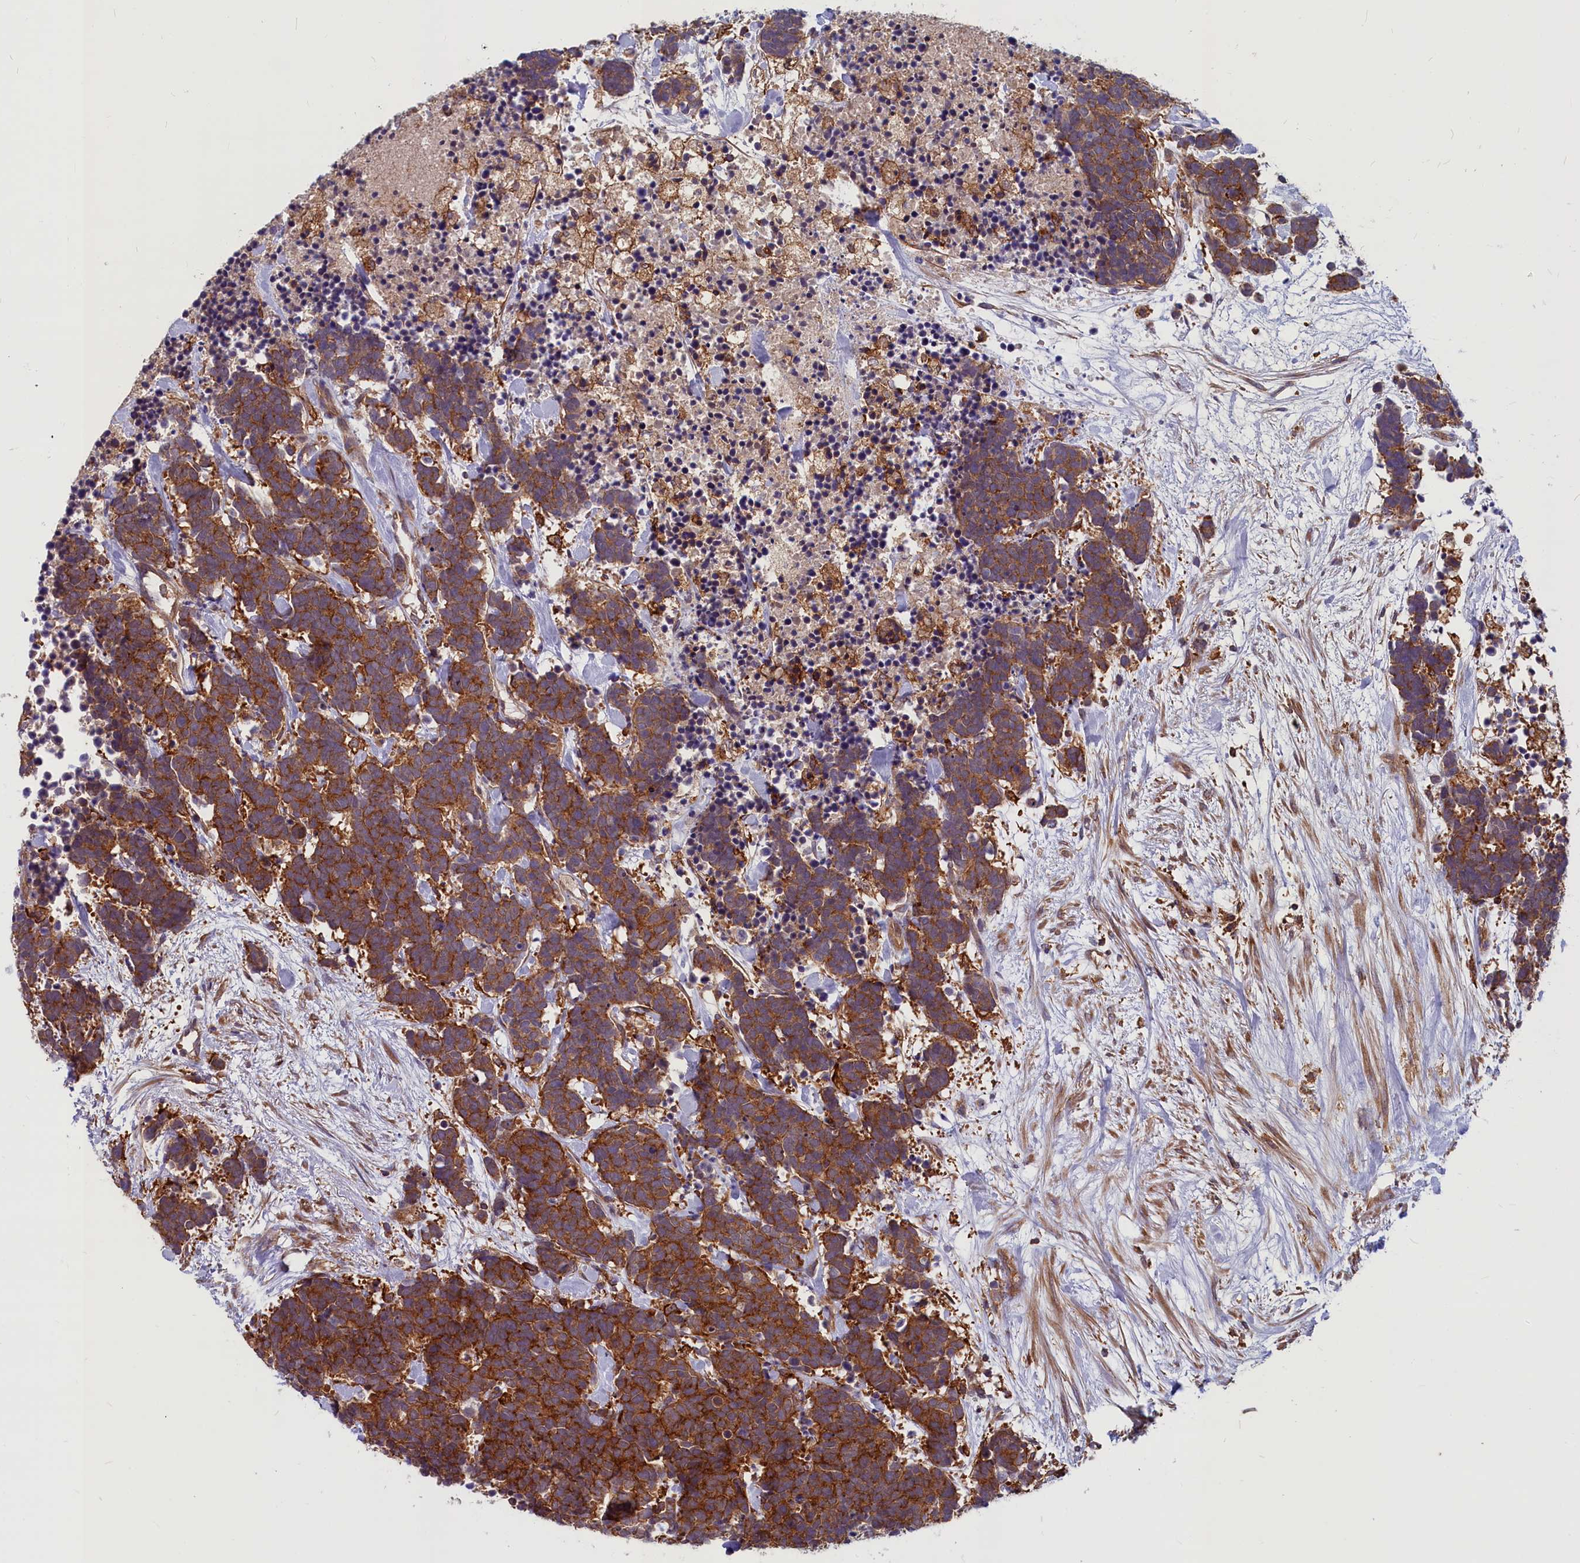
{"staining": {"intensity": "strong", "quantity": ">75%", "location": "cytoplasmic/membranous"}, "tissue": "carcinoid", "cell_type": "Tumor cells", "image_type": "cancer", "snomed": [{"axis": "morphology", "description": "Carcinoma, NOS"}, {"axis": "morphology", "description": "Carcinoid, malignant, NOS"}, {"axis": "topography", "description": "Prostate"}], "caption": "The micrograph reveals staining of malignant carcinoid, revealing strong cytoplasmic/membranous protein positivity (brown color) within tumor cells.", "gene": "MYO9B", "patient": {"sex": "male", "age": 57}}